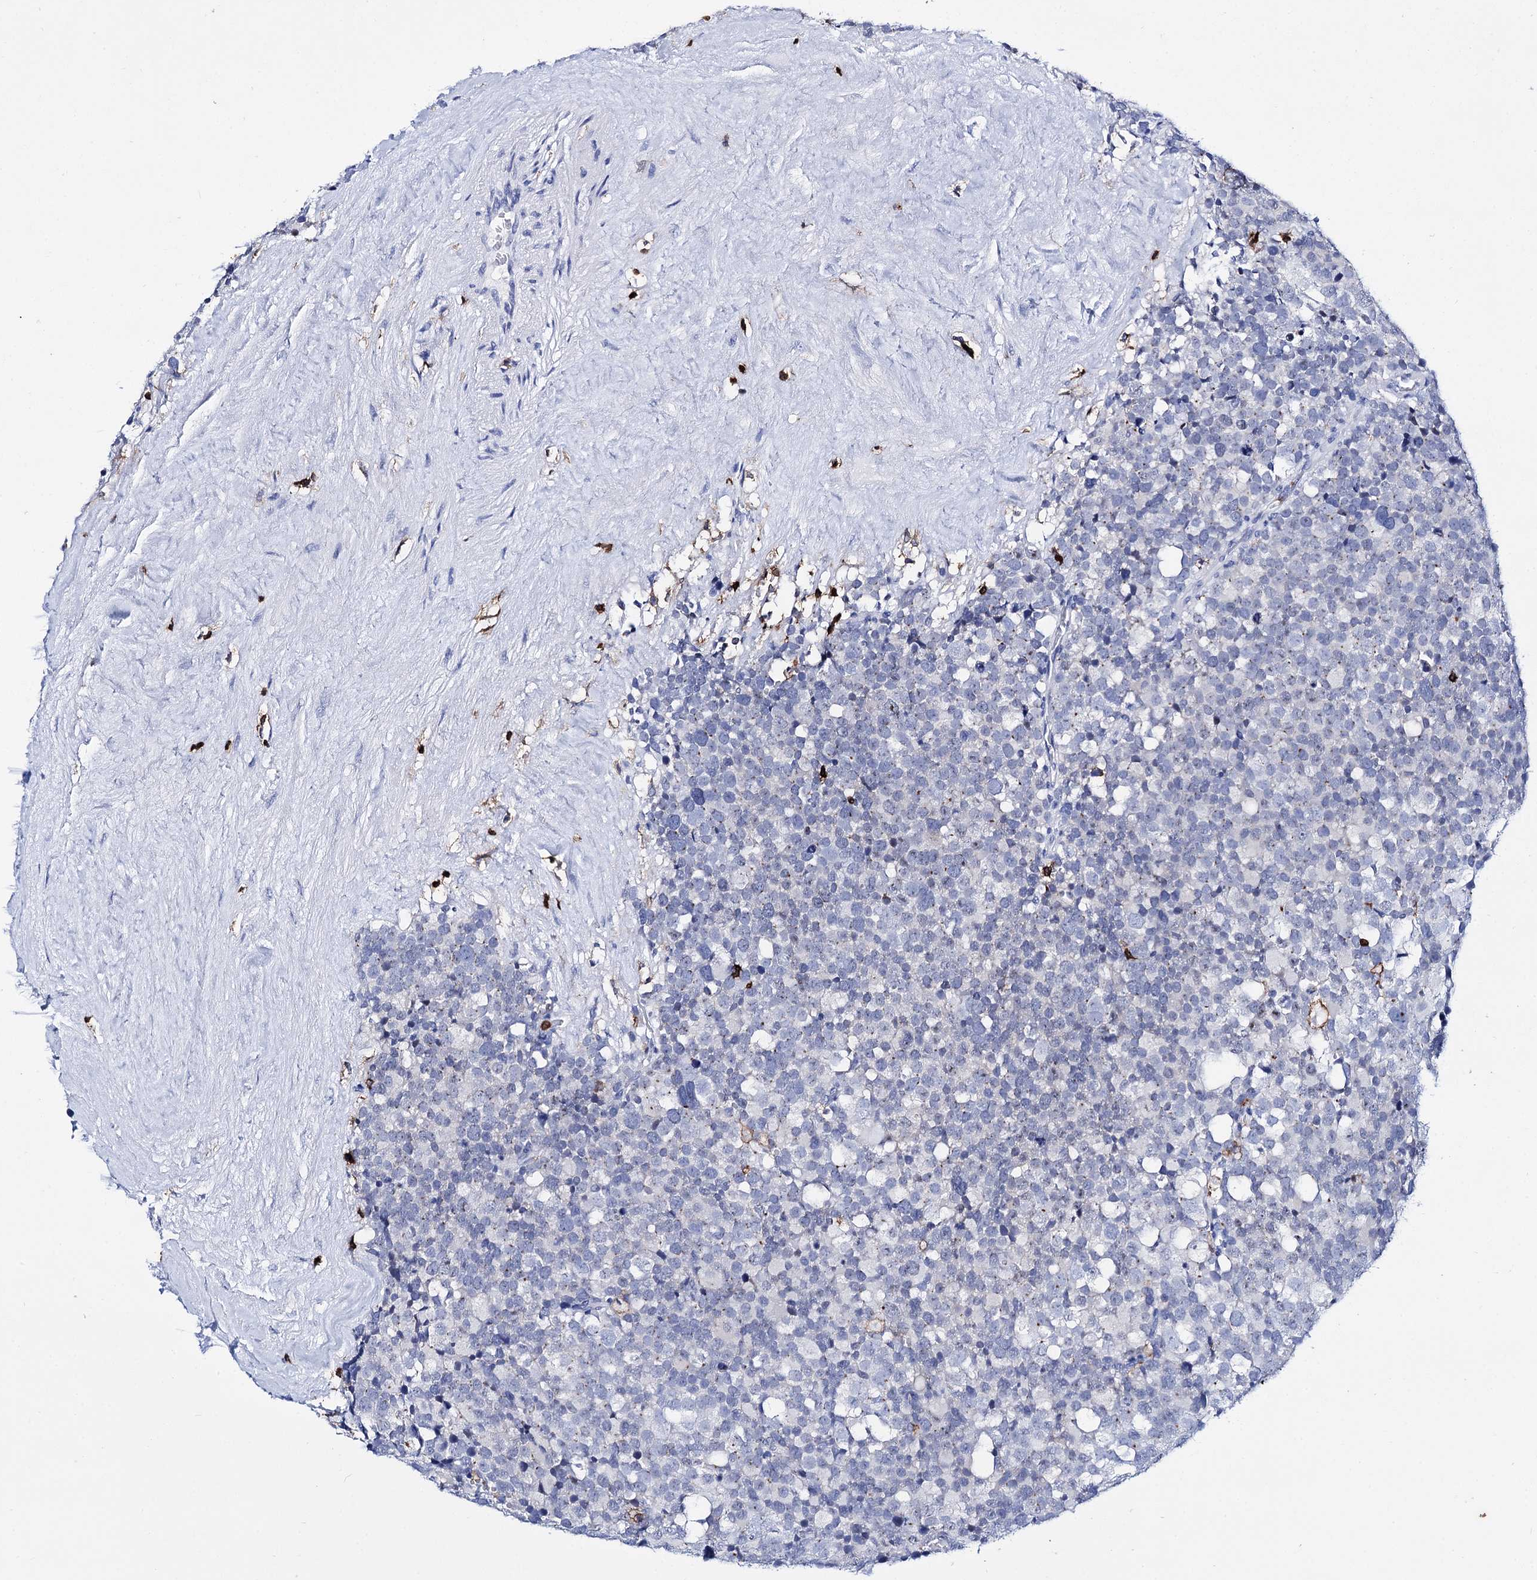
{"staining": {"intensity": "negative", "quantity": "none", "location": "none"}, "tissue": "testis cancer", "cell_type": "Tumor cells", "image_type": "cancer", "snomed": [{"axis": "morphology", "description": "Seminoma, NOS"}, {"axis": "topography", "description": "Testis"}], "caption": "There is no significant staining in tumor cells of testis cancer.", "gene": "DEF6", "patient": {"sex": "male", "age": 71}}